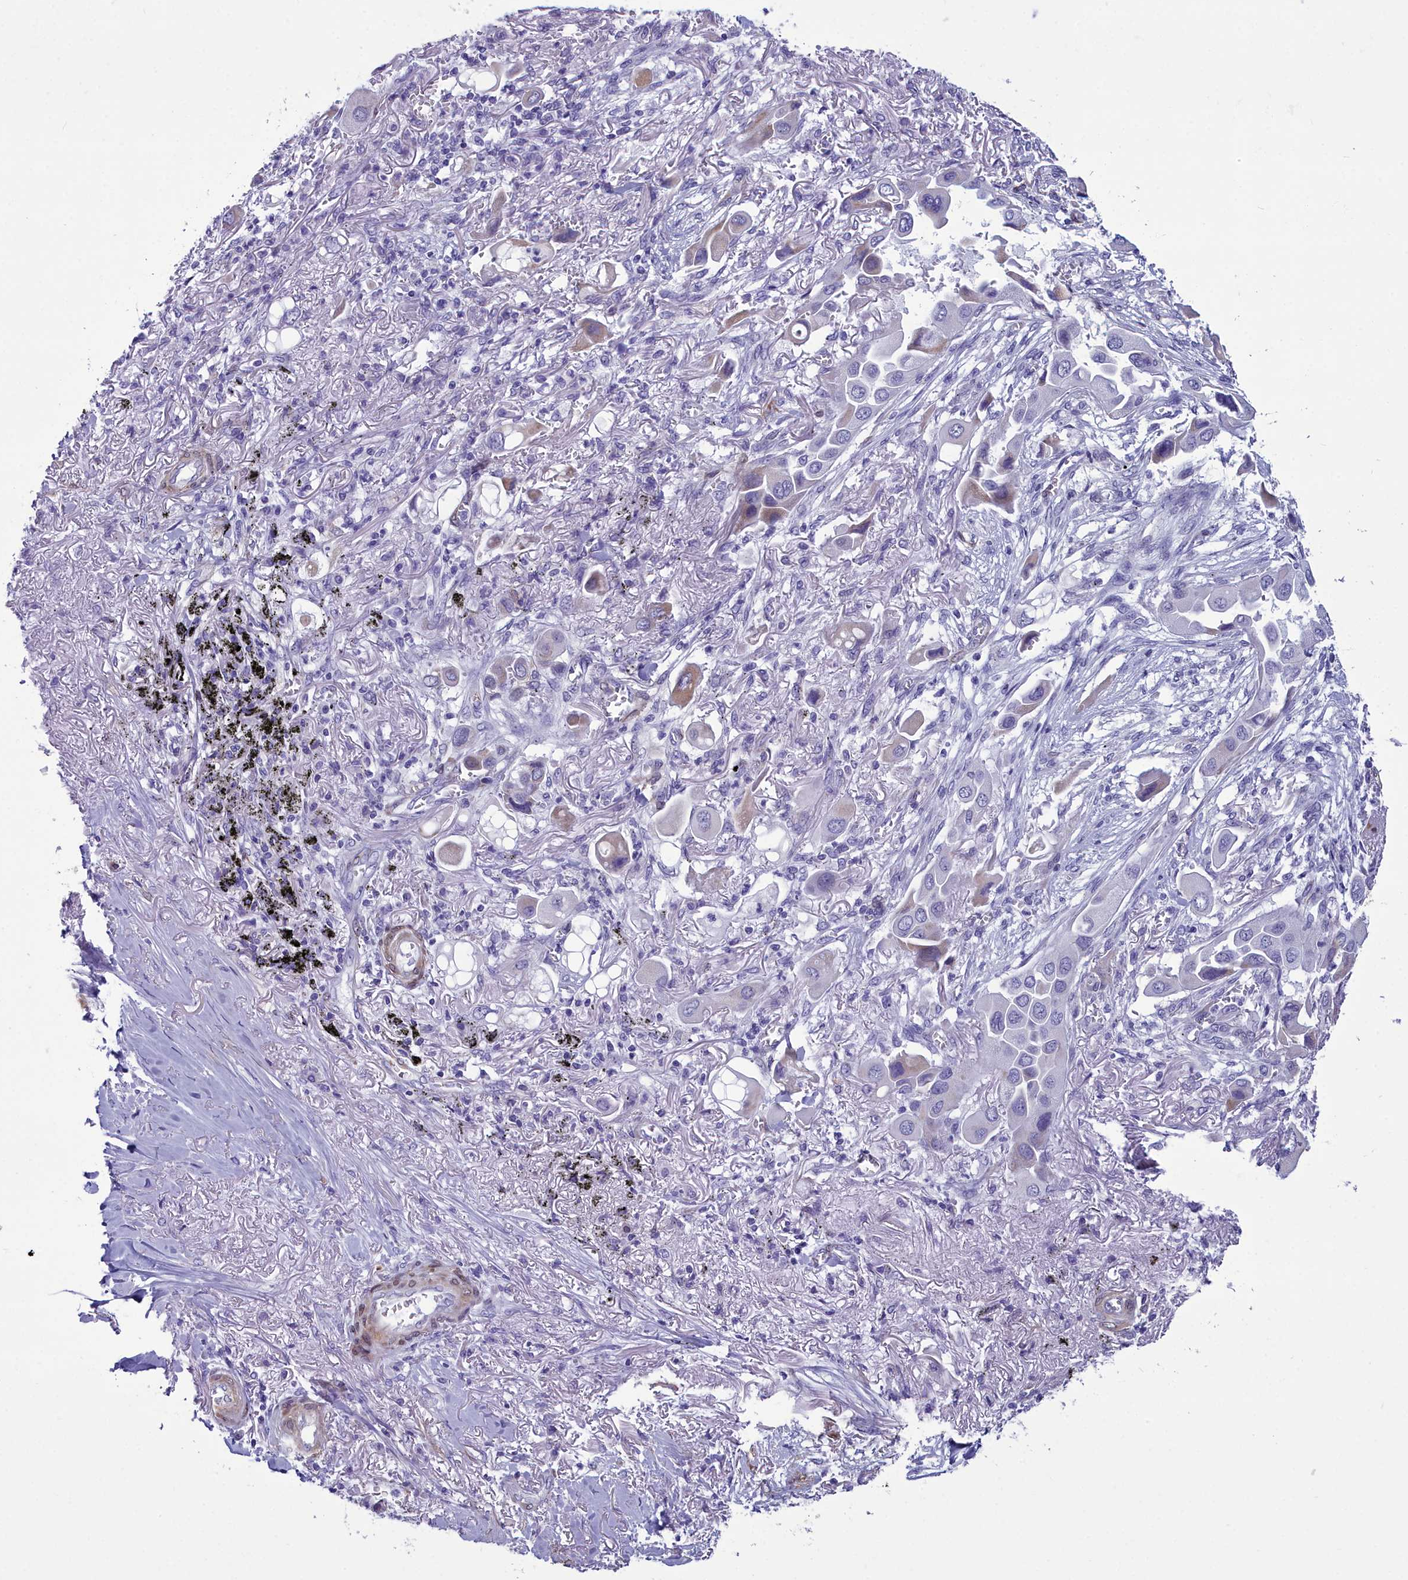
{"staining": {"intensity": "negative", "quantity": "none", "location": "none"}, "tissue": "lung cancer", "cell_type": "Tumor cells", "image_type": "cancer", "snomed": [{"axis": "morphology", "description": "Adenocarcinoma, NOS"}, {"axis": "topography", "description": "Lung"}], "caption": "Immunohistochemical staining of human lung cancer exhibits no significant staining in tumor cells. The staining was performed using DAB (3,3'-diaminobenzidine) to visualize the protein expression in brown, while the nuclei were stained in blue with hematoxylin (Magnification: 20x).", "gene": "PPP1R14A", "patient": {"sex": "female", "age": 76}}